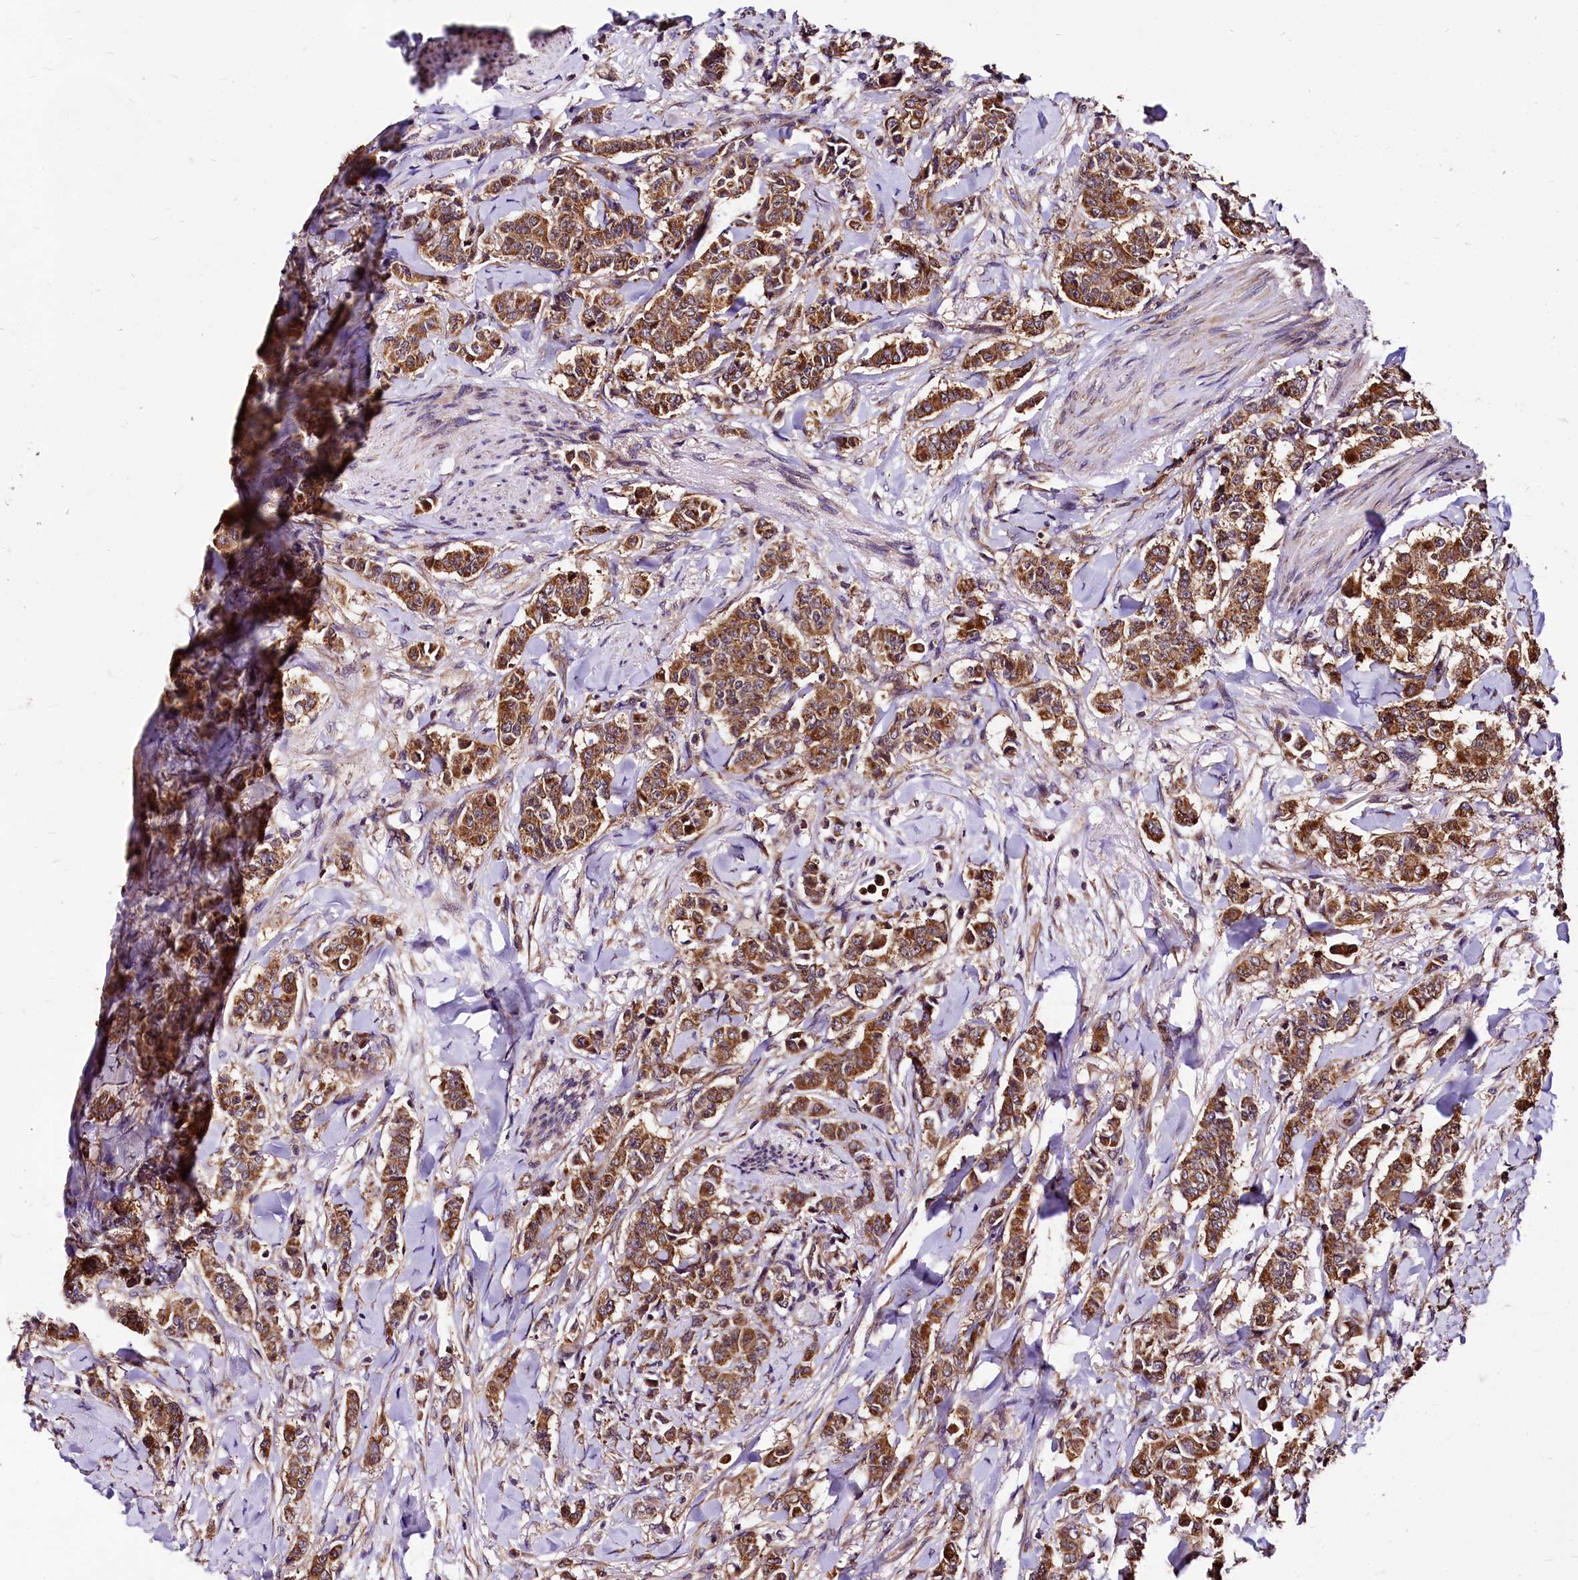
{"staining": {"intensity": "moderate", "quantity": ">75%", "location": "cytoplasmic/membranous"}, "tissue": "breast cancer", "cell_type": "Tumor cells", "image_type": "cancer", "snomed": [{"axis": "morphology", "description": "Duct carcinoma"}, {"axis": "topography", "description": "Breast"}], "caption": "The image demonstrates a brown stain indicating the presence of a protein in the cytoplasmic/membranous of tumor cells in breast infiltrating ductal carcinoma.", "gene": "LRSAM1", "patient": {"sex": "female", "age": 40}}